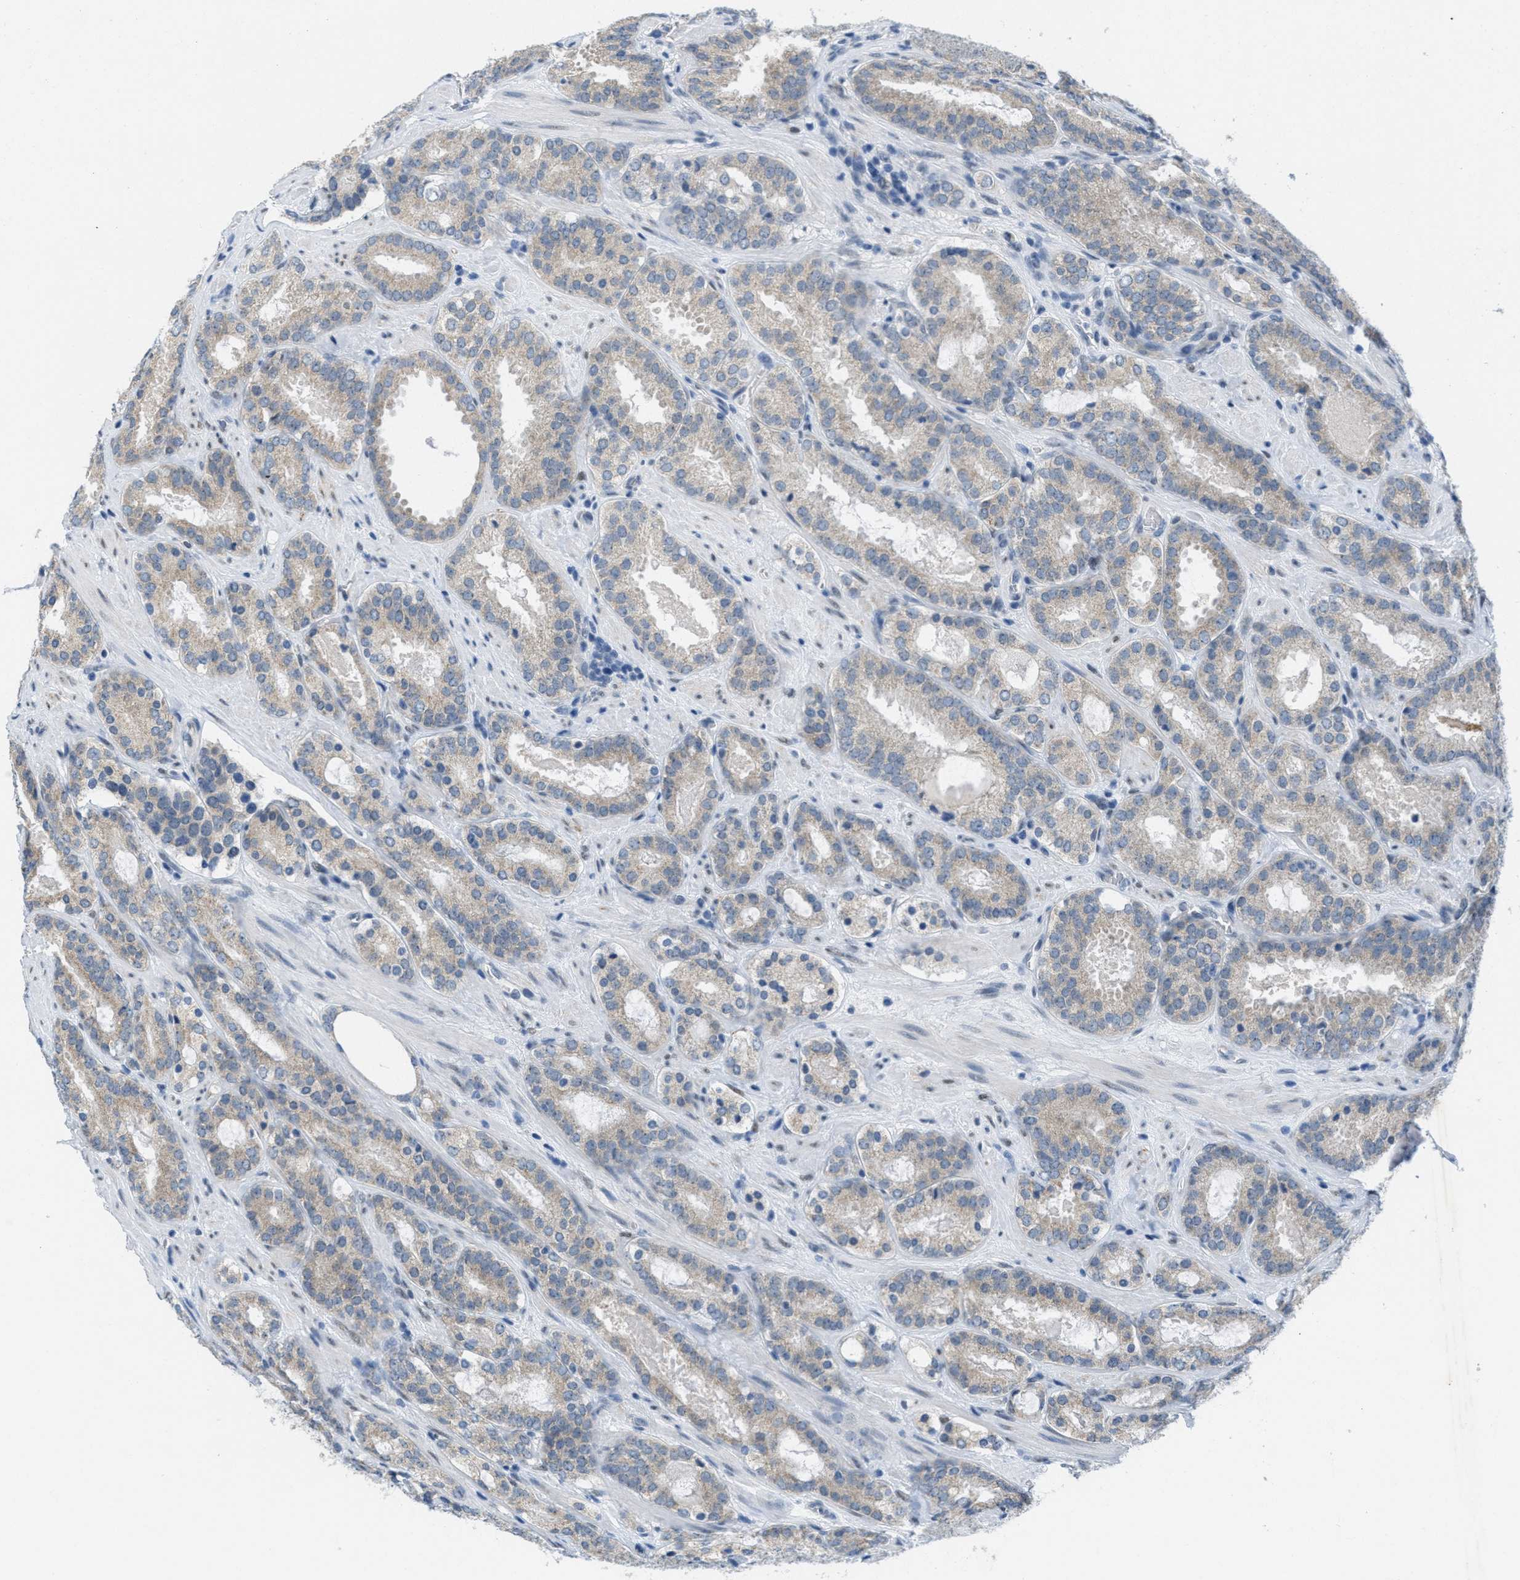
{"staining": {"intensity": "weak", "quantity": "25%-75%", "location": "cytoplasmic/membranous"}, "tissue": "prostate cancer", "cell_type": "Tumor cells", "image_type": "cancer", "snomed": [{"axis": "morphology", "description": "Adenocarcinoma, Low grade"}, {"axis": "topography", "description": "Prostate"}], "caption": "Protein analysis of prostate adenocarcinoma (low-grade) tissue demonstrates weak cytoplasmic/membranous positivity in about 25%-75% of tumor cells.", "gene": "HS3ST2", "patient": {"sex": "male", "age": 69}}